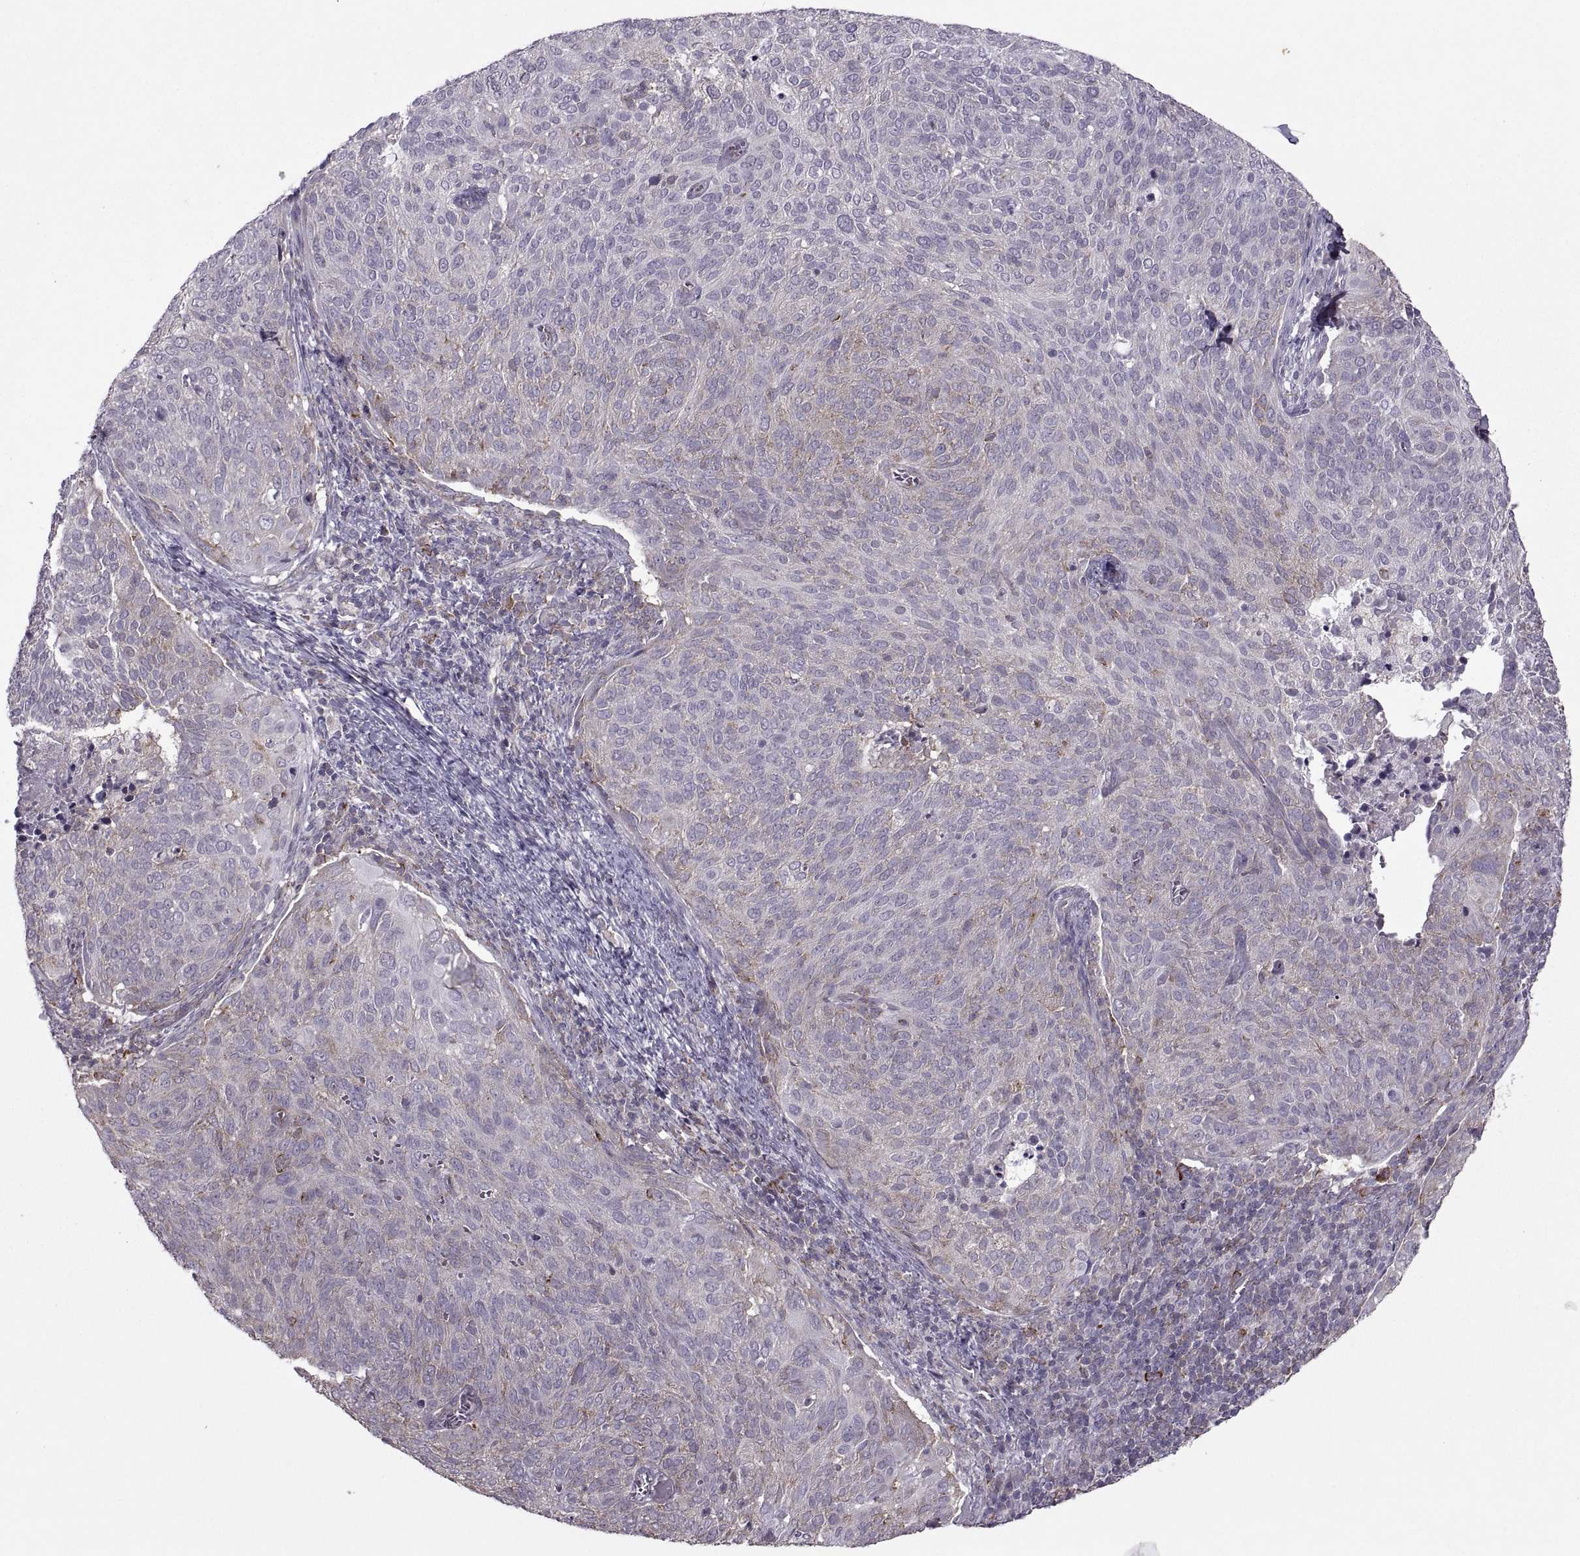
{"staining": {"intensity": "weak", "quantity": "25%-75%", "location": "cytoplasmic/membranous"}, "tissue": "cervical cancer", "cell_type": "Tumor cells", "image_type": "cancer", "snomed": [{"axis": "morphology", "description": "Squamous cell carcinoma, NOS"}, {"axis": "topography", "description": "Cervix"}], "caption": "Immunohistochemical staining of human squamous cell carcinoma (cervical) reveals weak cytoplasmic/membranous protein staining in approximately 25%-75% of tumor cells. (Stains: DAB in brown, nuclei in blue, Microscopy: brightfield microscopy at high magnification).", "gene": "PABPC1", "patient": {"sex": "female", "age": 39}}